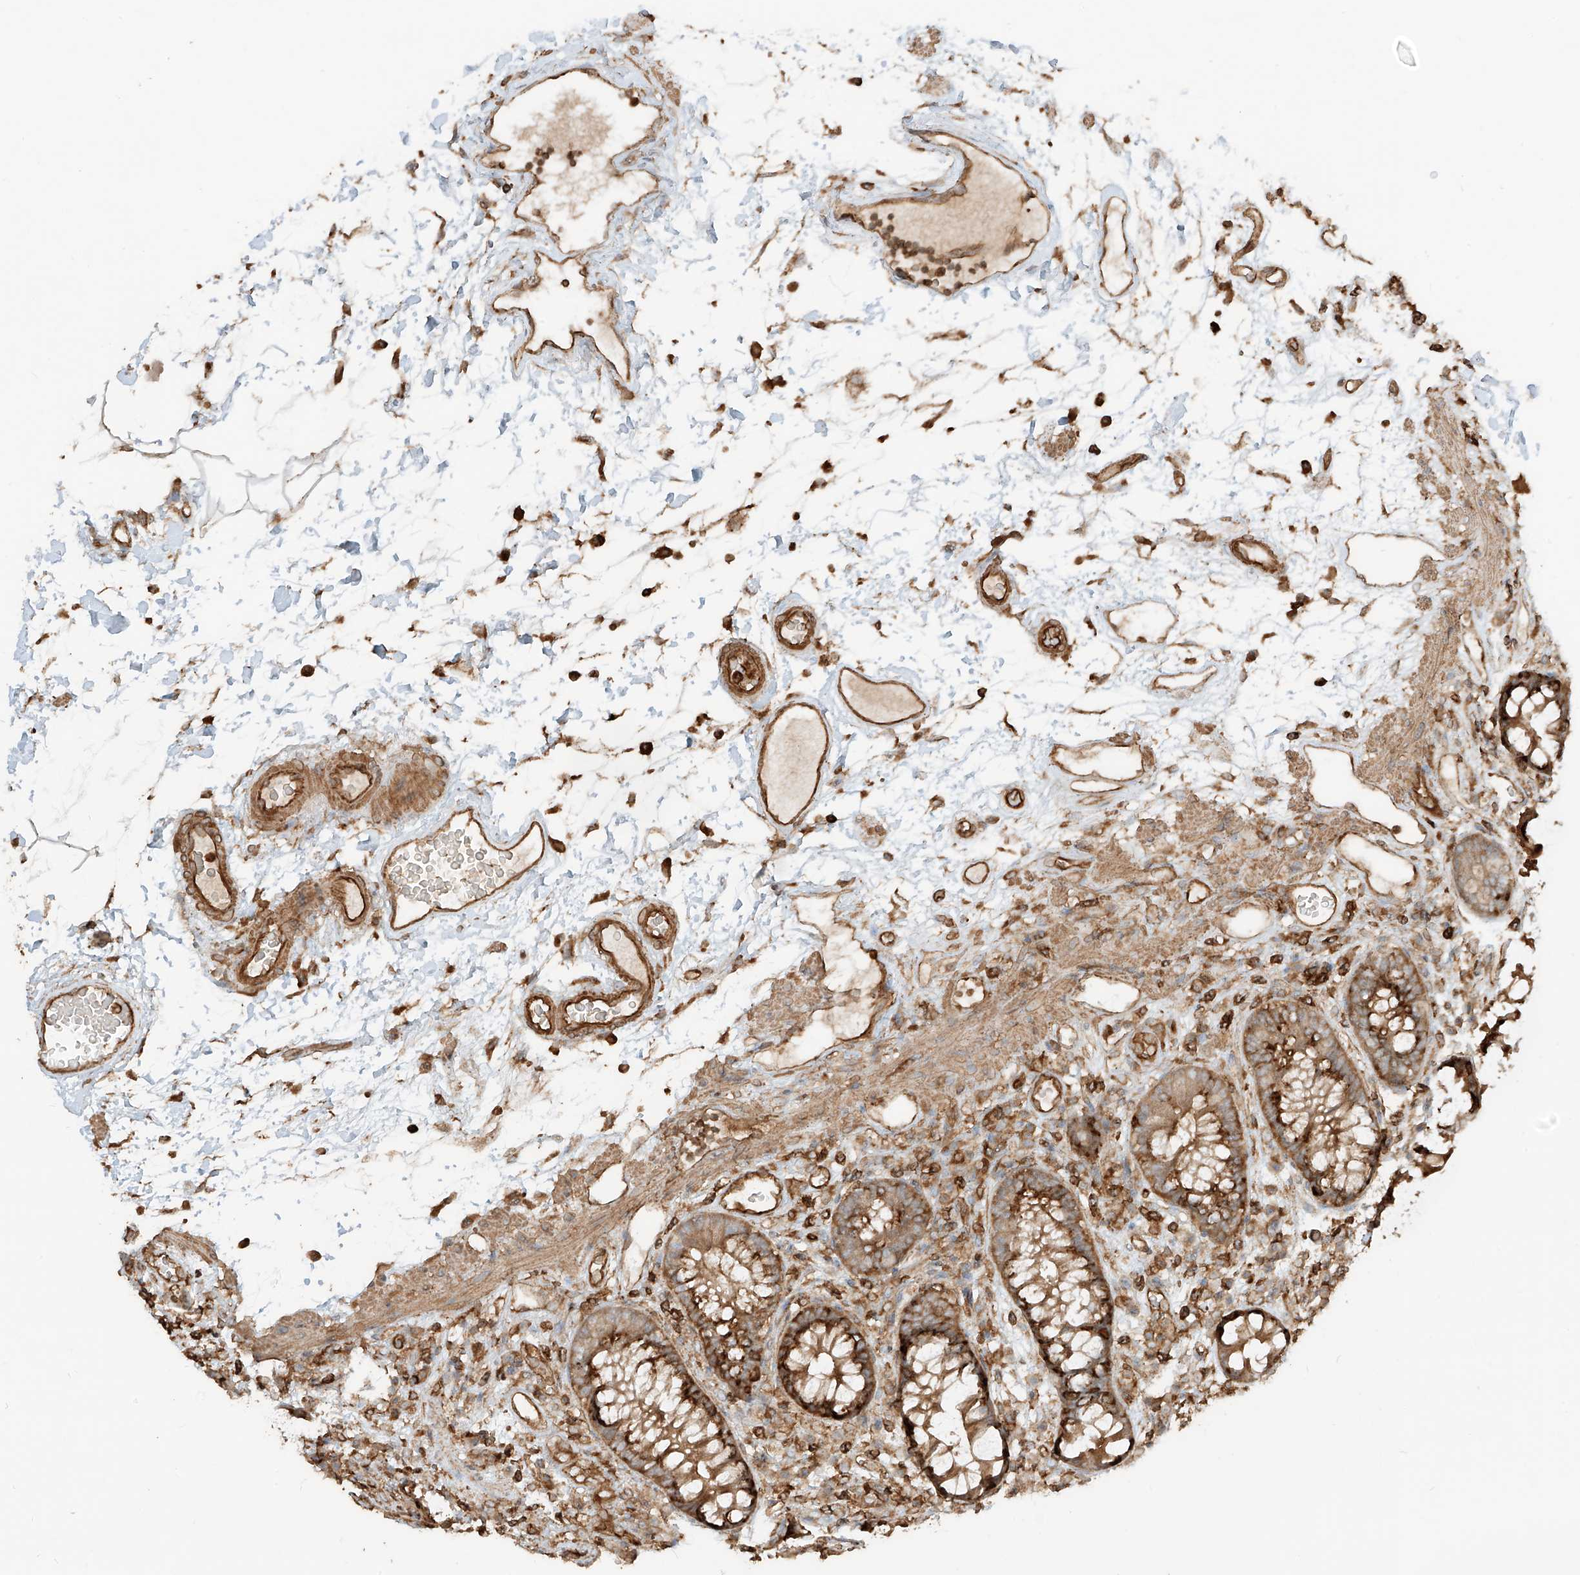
{"staining": {"intensity": "moderate", "quantity": ">75%", "location": "cytoplasmic/membranous"}, "tissue": "colon", "cell_type": "Endothelial cells", "image_type": "normal", "snomed": [{"axis": "morphology", "description": "Normal tissue, NOS"}, {"axis": "topography", "description": "Colon"}], "caption": "The immunohistochemical stain highlights moderate cytoplasmic/membranous staining in endothelial cells of normal colon. The staining was performed using DAB (3,3'-diaminobenzidine) to visualize the protein expression in brown, while the nuclei were stained in blue with hematoxylin (Magnification: 20x).", "gene": "CCDC115", "patient": {"sex": "female", "age": 79}}